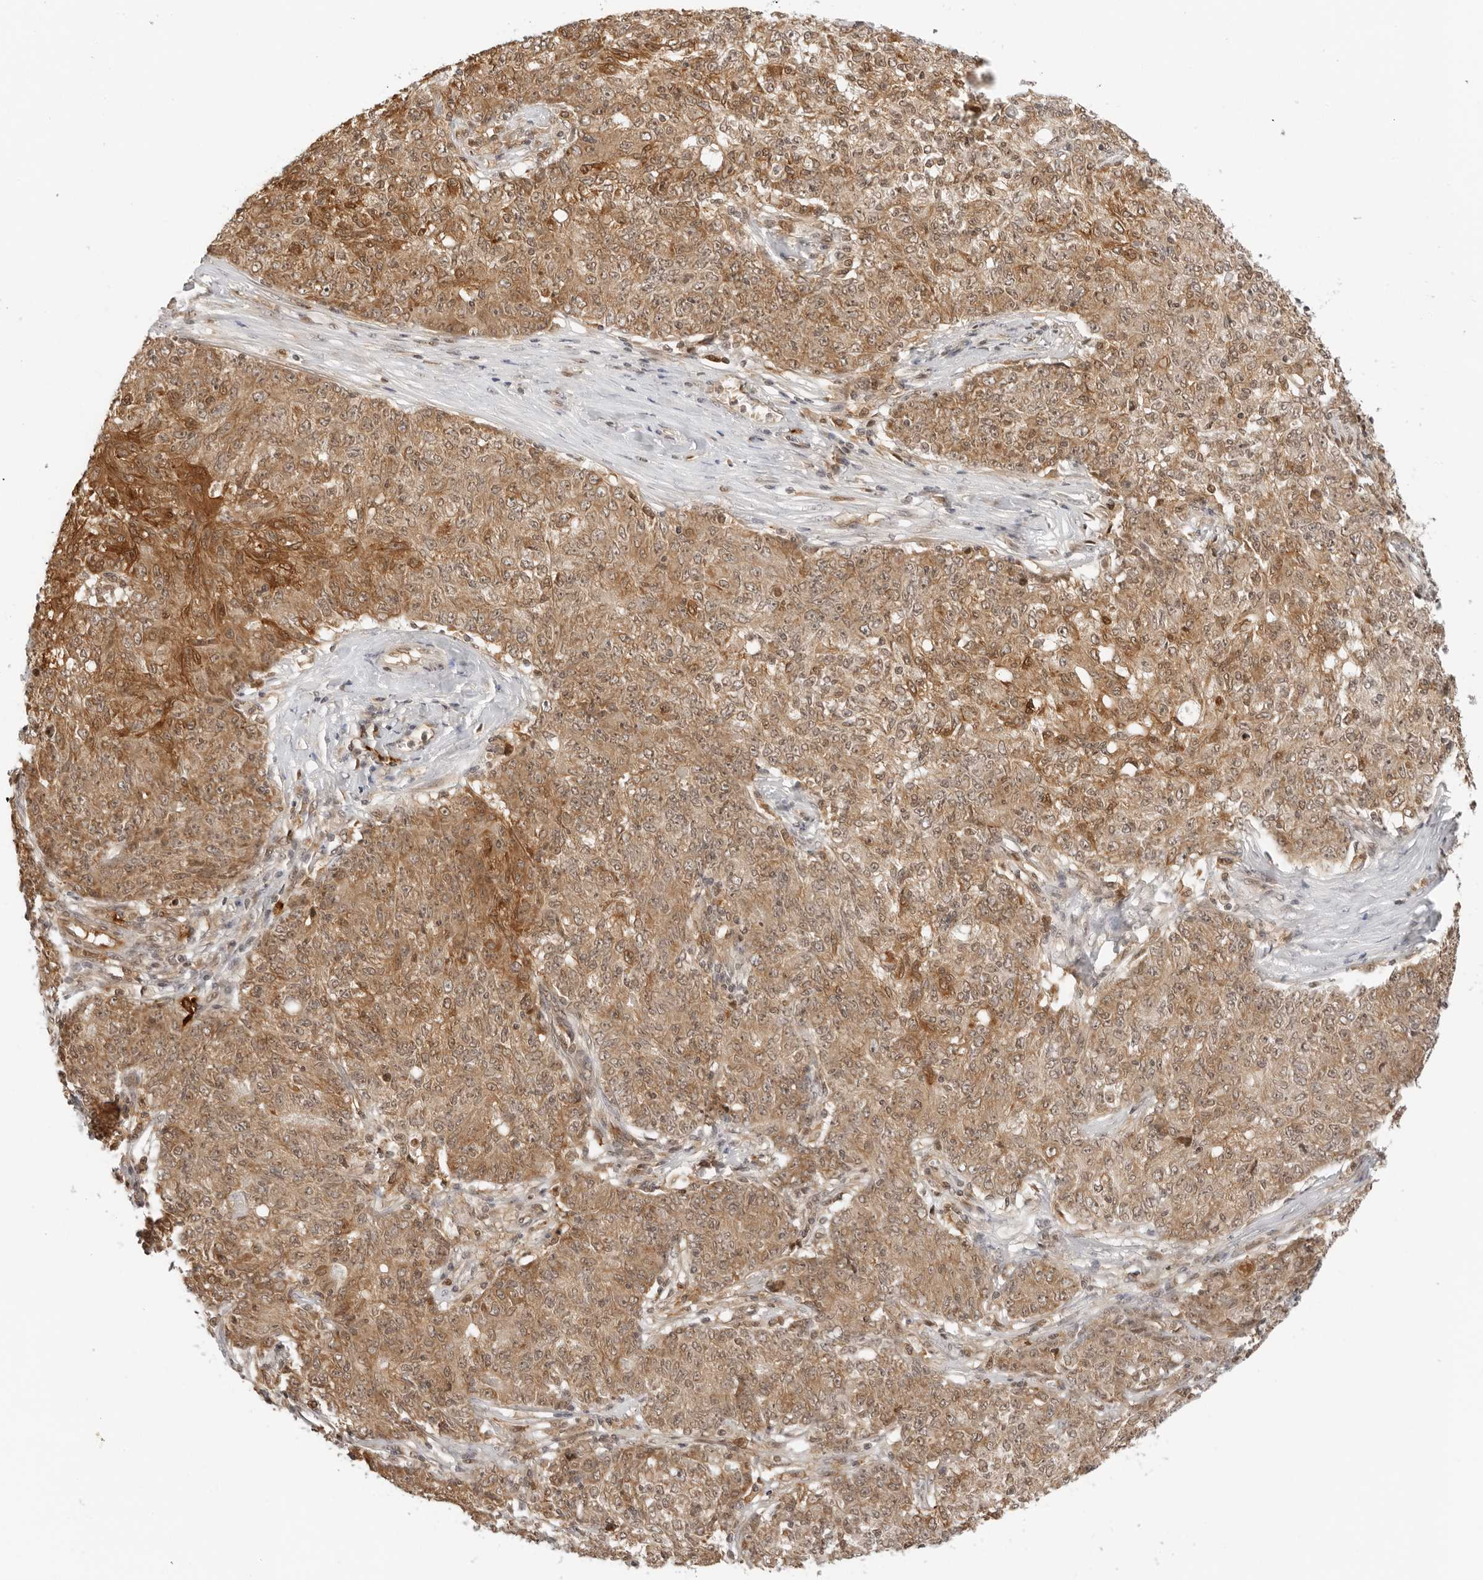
{"staining": {"intensity": "moderate", "quantity": ">75%", "location": "cytoplasmic/membranous"}, "tissue": "ovarian cancer", "cell_type": "Tumor cells", "image_type": "cancer", "snomed": [{"axis": "morphology", "description": "Carcinoma, endometroid"}, {"axis": "topography", "description": "Ovary"}], "caption": "Immunohistochemical staining of human ovarian cancer (endometroid carcinoma) demonstrates medium levels of moderate cytoplasmic/membranous protein staining in about >75% of tumor cells. (DAB = brown stain, brightfield microscopy at high magnification).", "gene": "RC3H1", "patient": {"sex": "female", "age": 42}}